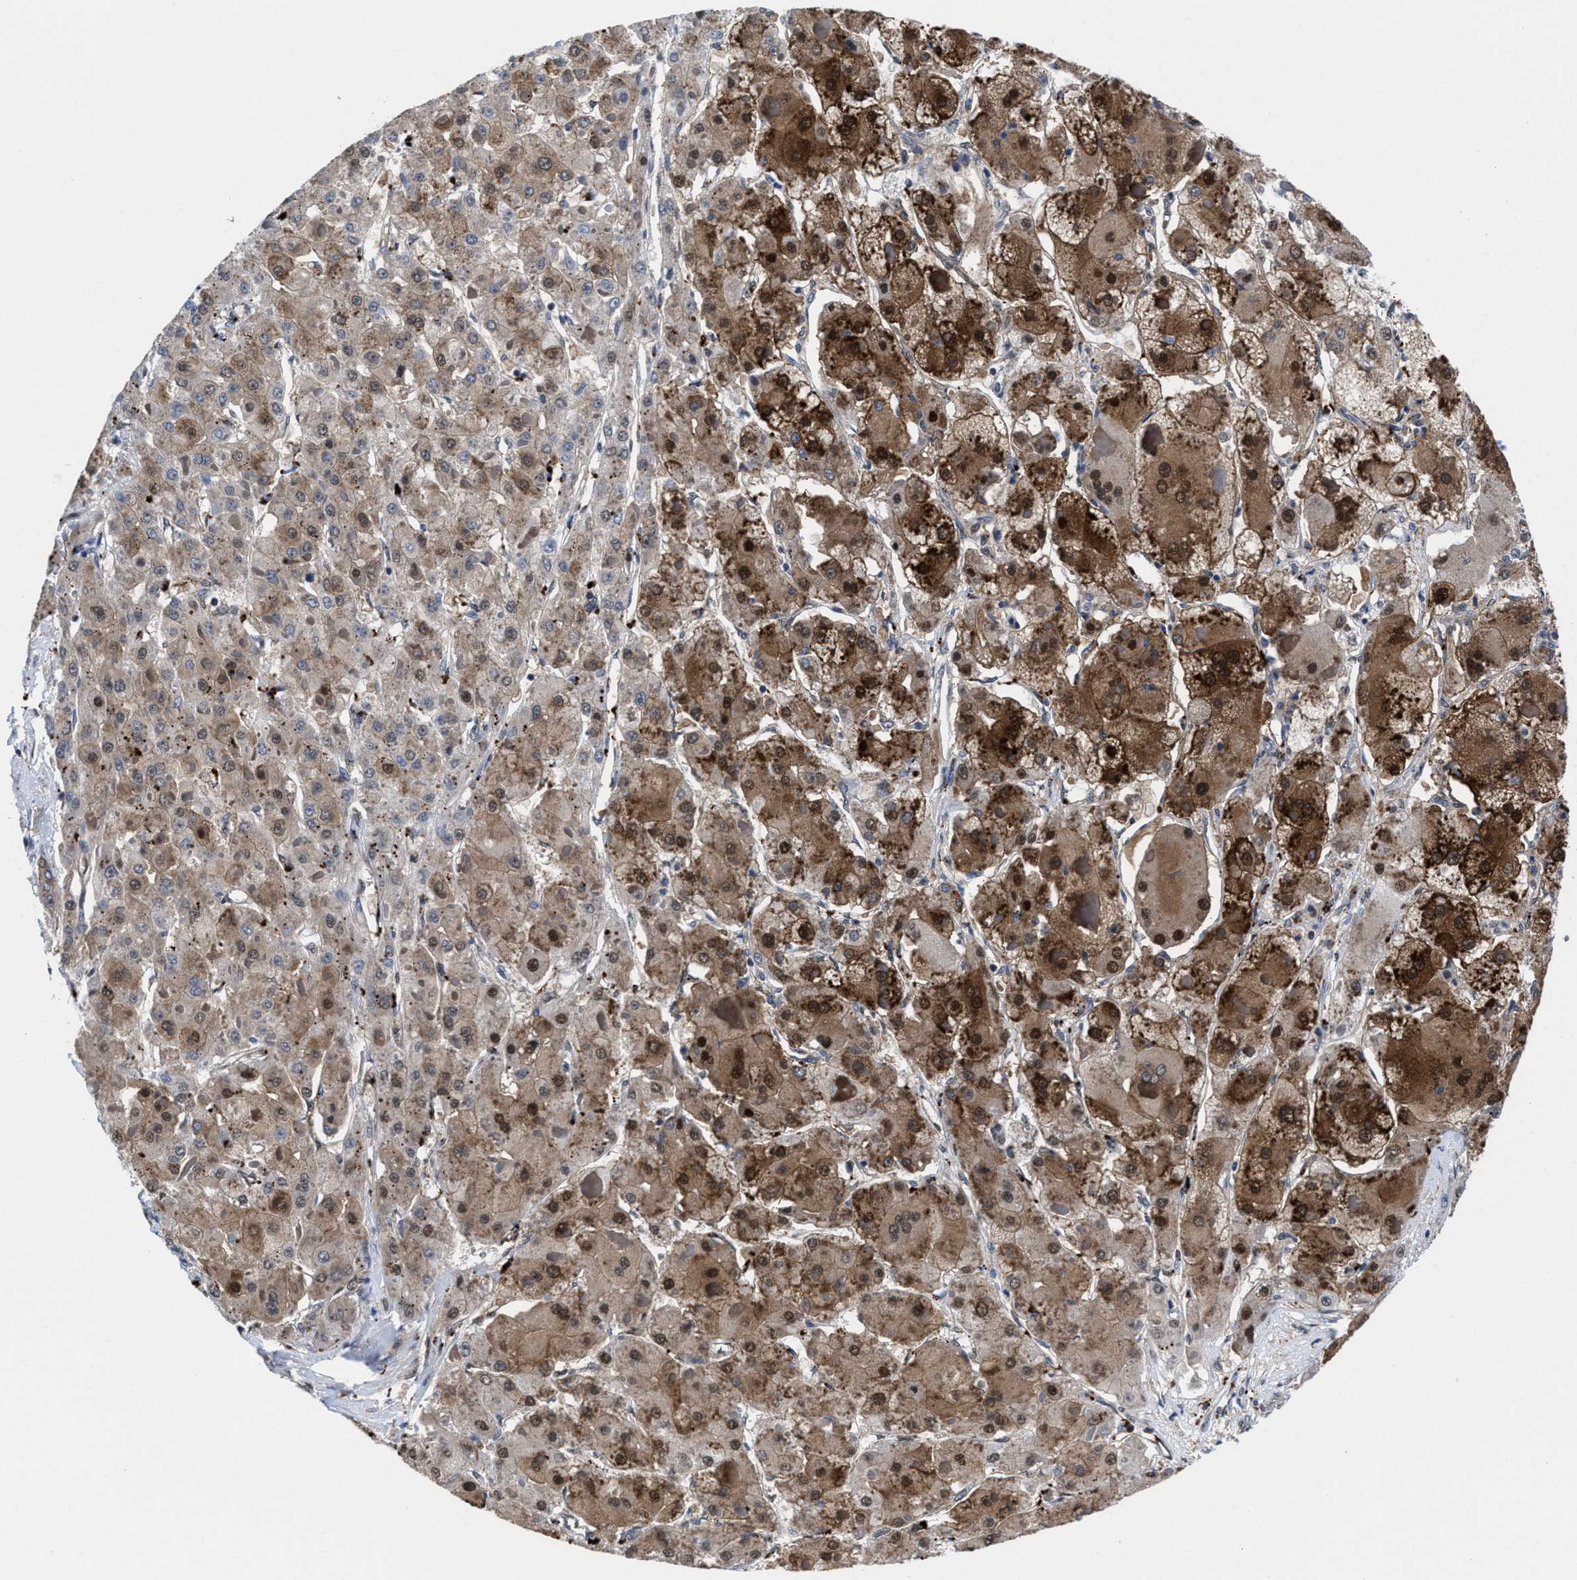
{"staining": {"intensity": "strong", "quantity": "25%-75%", "location": "cytoplasmic/membranous,nuclear"}, "tissue": "liver cancer", "cell_type": "Tumor cells", "image_type": "cancer", "snomed": [{"axis": "morphology", "description": "Carcinoma, Hepatocellular, NOS"}, {"axis": "topography", "description": "Liver"}], "caption": "Hepatocellular carcinoma (liver) stained with a protein marker exhibits strong staining in tumor cells.", "gene": "ACLY", "patient": {"sex": "female", "age": 73}}